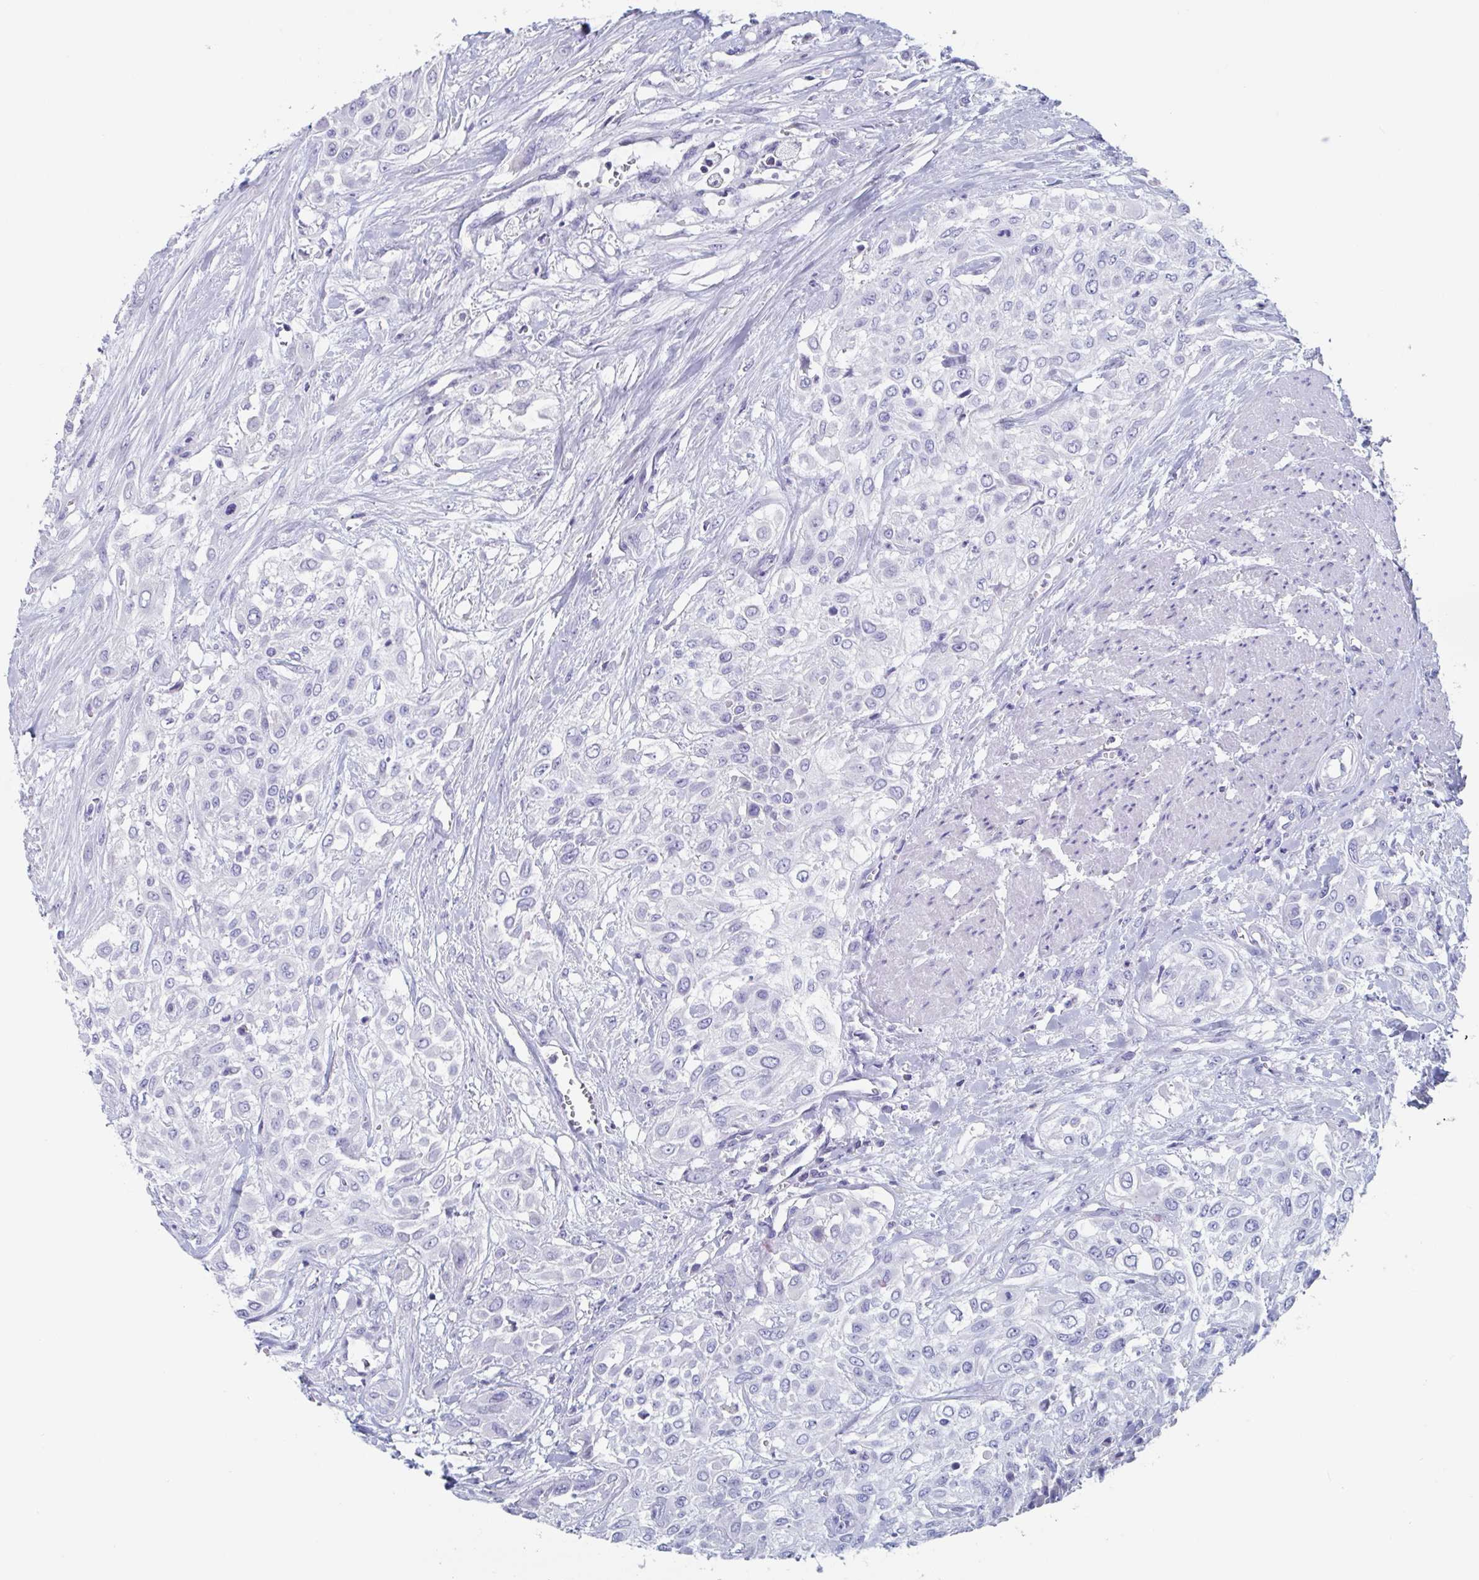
{"staining": {"intensity": "negative", "quantity": "none", "location": "none"}, "tissue": "urothelial cancer", "cell_type": "Tumor cells", "image_type": "cancer", "snomed": [{"axis": "morphology", "description": "Urothelial carcinoma, High grade"}, {"axis": "topography", "description": "Urinary bladder"}], "caption": "Urothelial cancer stained for a protein using IHC reveals no positivity tumor cells.", "gene": "DPEP3", "patient": {"sex": "male", "age": 57}}